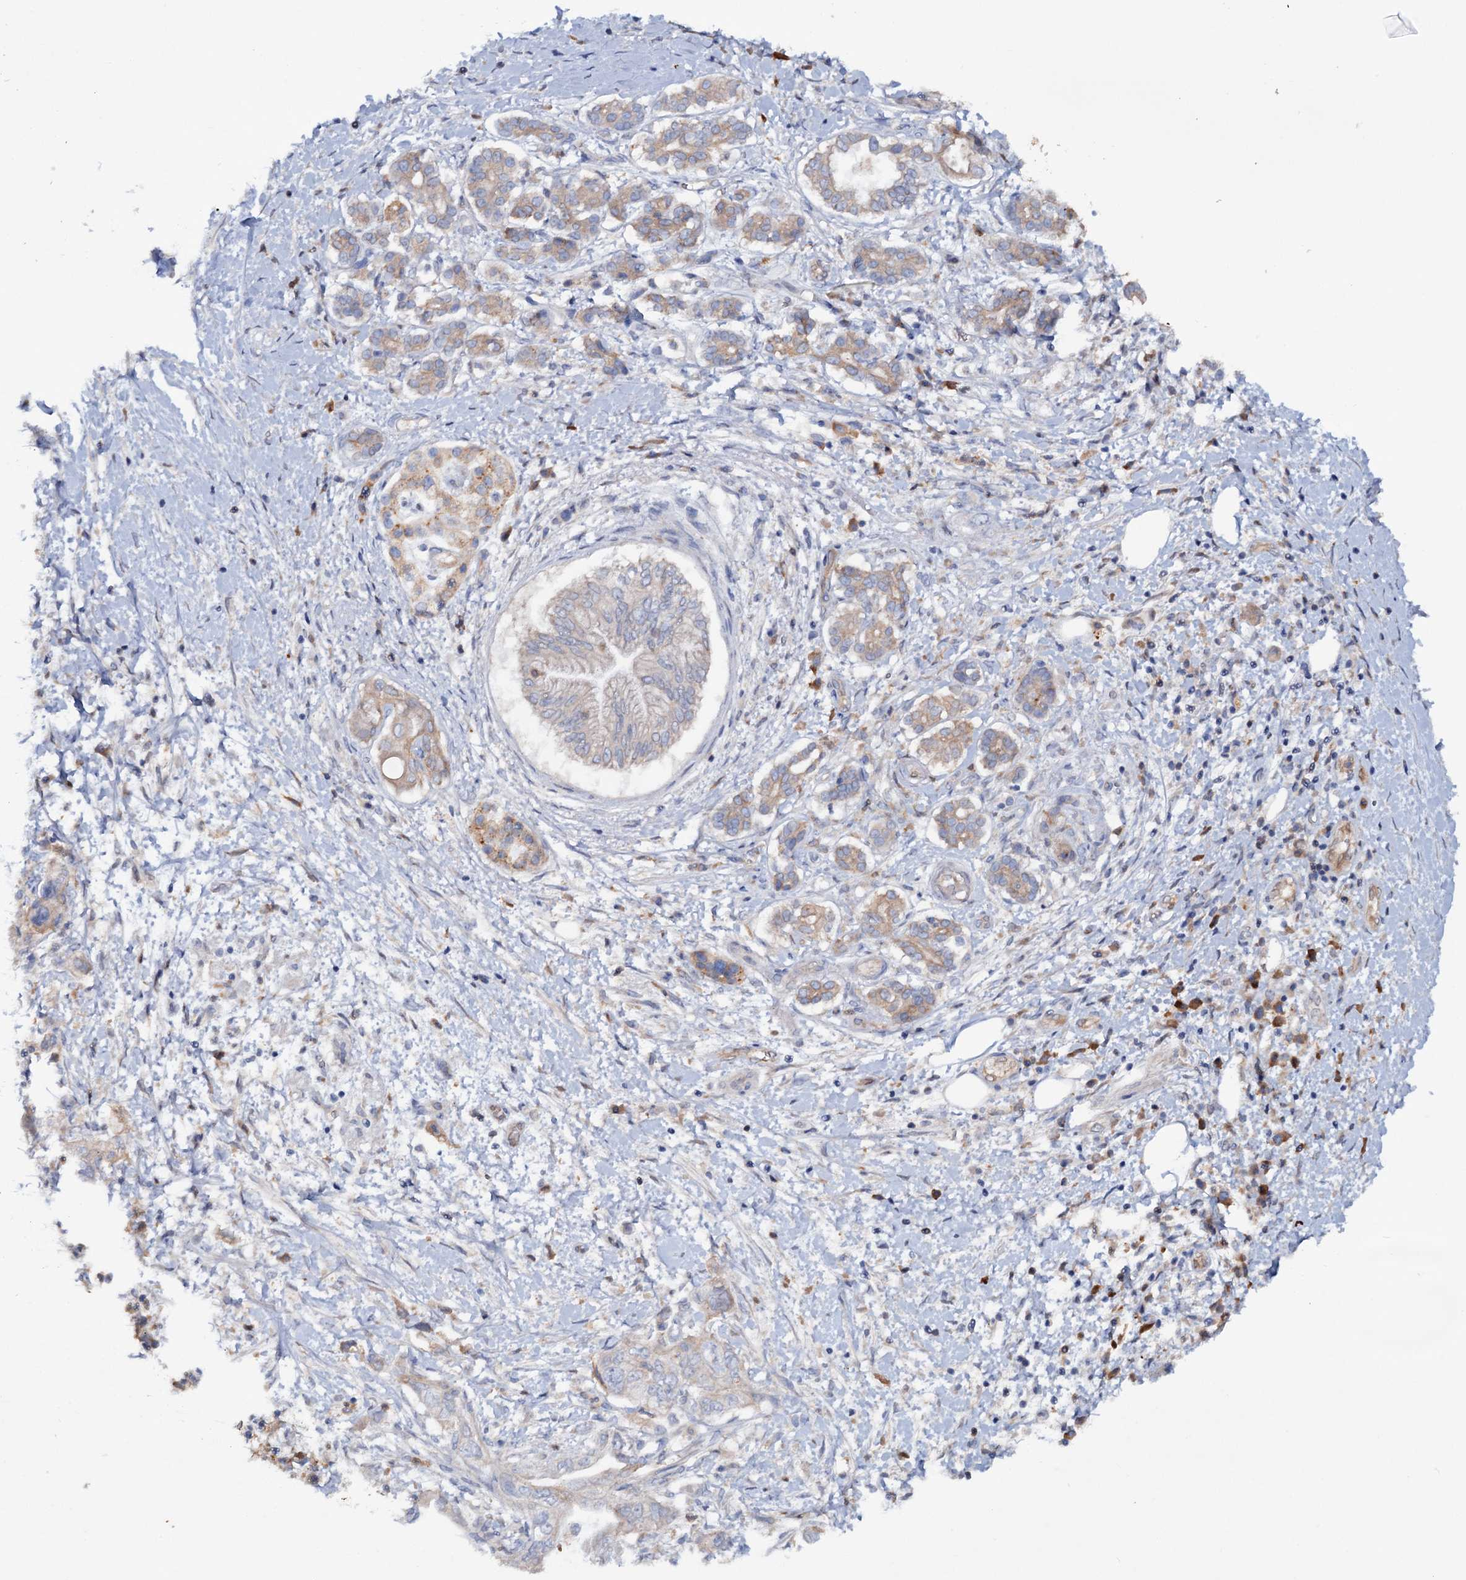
{"staining": {"intensity": "weak", "quantity": "25%-75%", "location": "cytoplasmic/membranous"}, "tissue": "pancreatic cancer", "cell_type": "Tumor cells", "image_type": "cancer", "snomed": [{"axis": "morphology", "description": "Adenocarcinoma, NOS"}, {"axis": "topography", "description": "Pancreas"}], "caption": "Pancreatic adenocarcinoma was stained to show a protein in brown. There is low levels of weak cytoplasmic/membranous expression in about 25%-75% of tumor cells.", "gene": "IL17RD", "patient": {"sex": "female", "age": 73}}